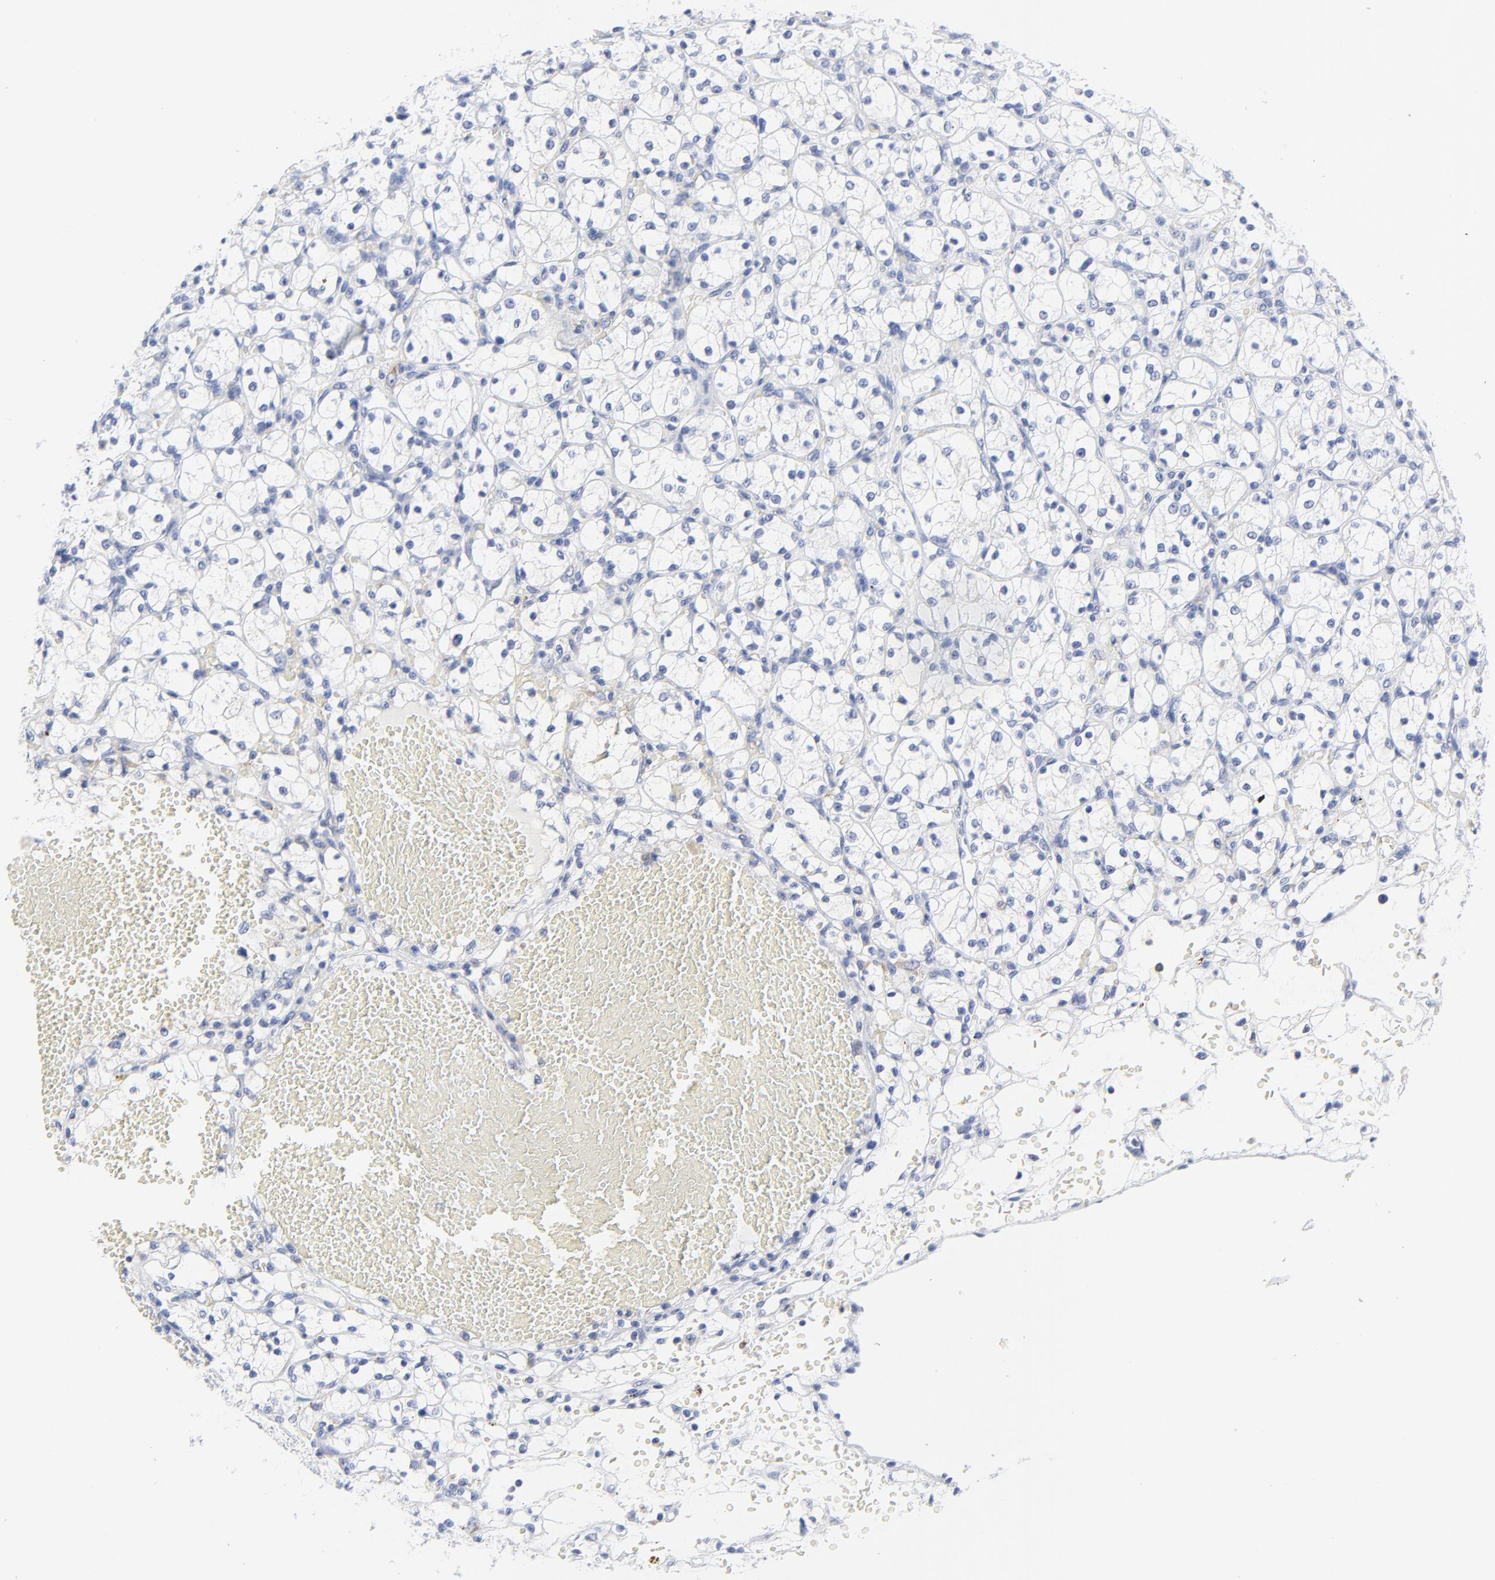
{"staining": {"intensity": "negative", "quantity": "none", "location": "none"}, "tissue": "renal cancer", "cell_type": "Tumor cells", "image_type": "cancer", "snomed": [{"axis": "morphology", "description": "Adenocarcinoma, NOS"}, {"axis": "topography", "description": "Kidney"}], "caption": "Tumor cells are negative for brown protein staining in renal adenocarcinoma.", "gene": "STAT2", "patient": {"sex": "female", "age": 60}}